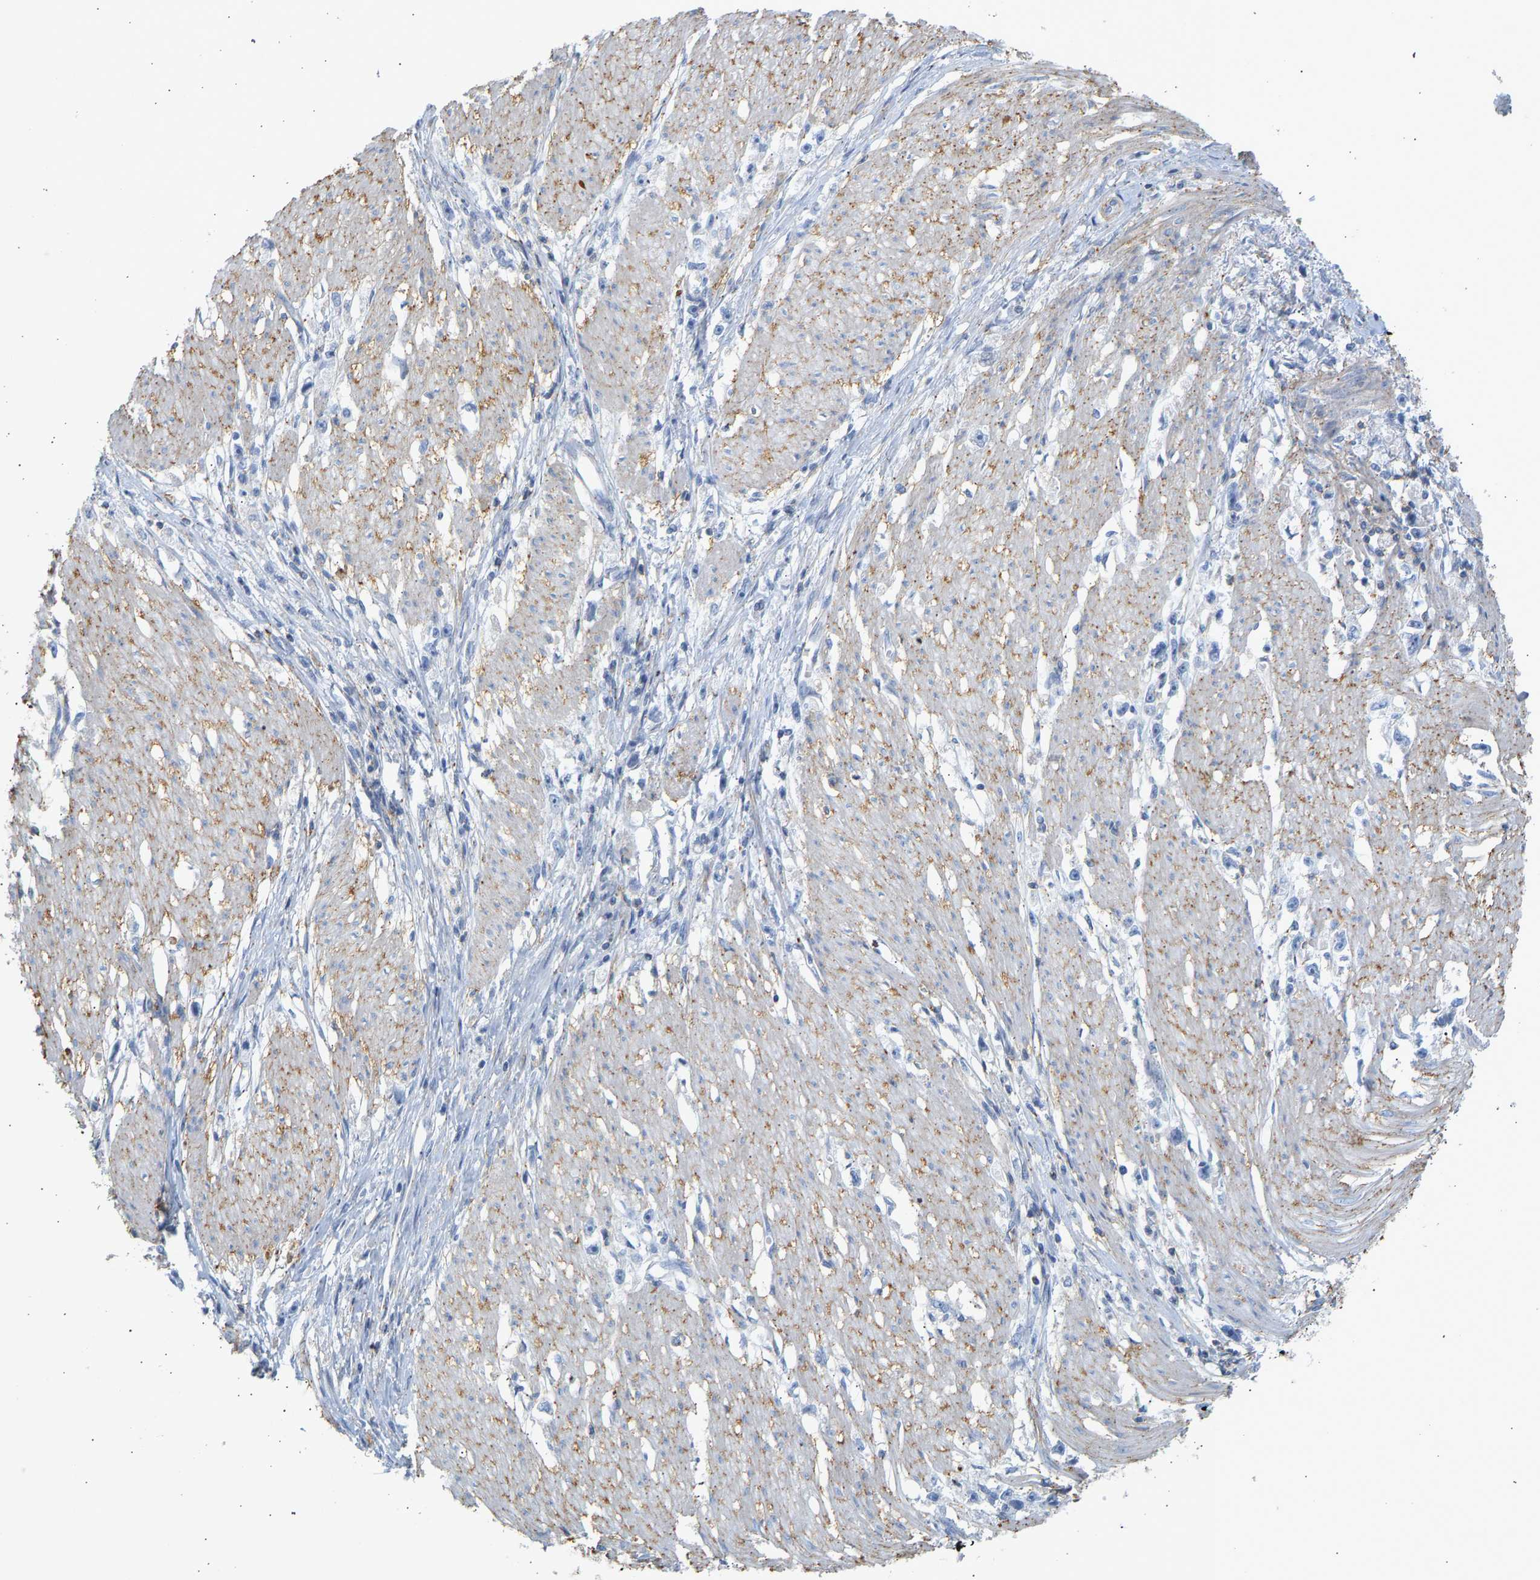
{"staining": {"intensity": "negative", "quantity": "none", "location": "none"}, "tissue": "stomach cancer", "cell_type": "Tumor cells", "image_type": "cancer", "snomed": [{"axis": "morphology", "description": "Adenocarcinoma, NOS"}, {"axis": "topography", "description": "Stomach"}], "caption": "Tumor cells show no significant protein staining in adenocarcinoma (stomach). (Brightfield microscopy of DAB (3,3'-diaminobenzidine) immunohistochemistry (IHC) at high magnification).", "gene": "BVES", "patient": {"sex": "female", "age": 59}}